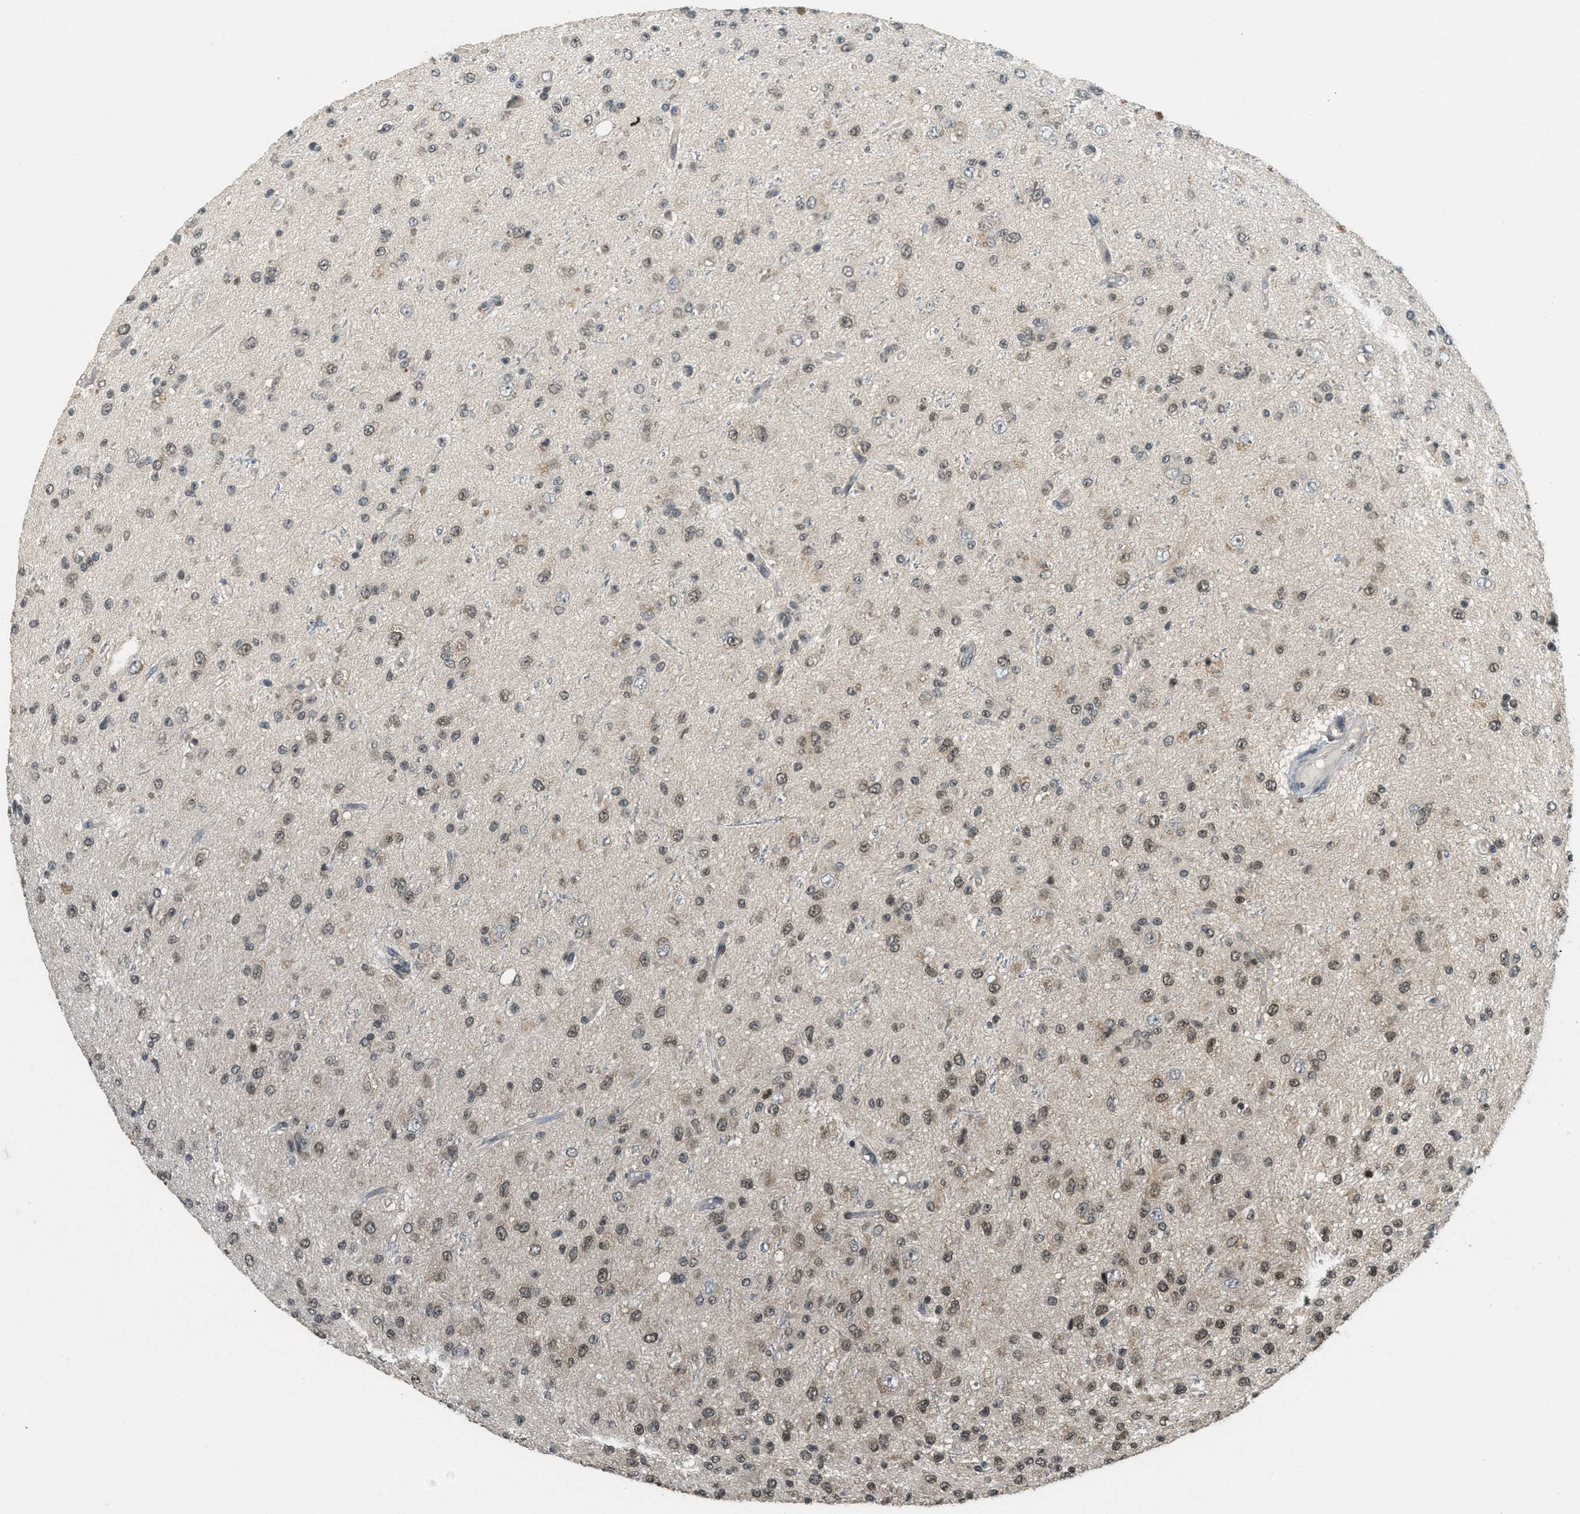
{"staining": {"intensity": "moderate", "quantity": "25%-75%", "location": "nuclear"}, "tissue": "glioma", "cell_type": "Tumor cells", "image_type": "cancer", "snomed": [{"axis": "morphology", "description": "Glioma, malignant, High grade"}, {"axis": "topography", "description": "pancreas cauda"}], "caption": "Immunohistochemistry image of human malignant glioma (high-grade) stained for a protein (brown), which shows medium levels of moderate nuclear expression in approximately 25%-75% of tumor cells.", "gene": "DNAJB1", "patient": {"sex": "male", "age": 60}}